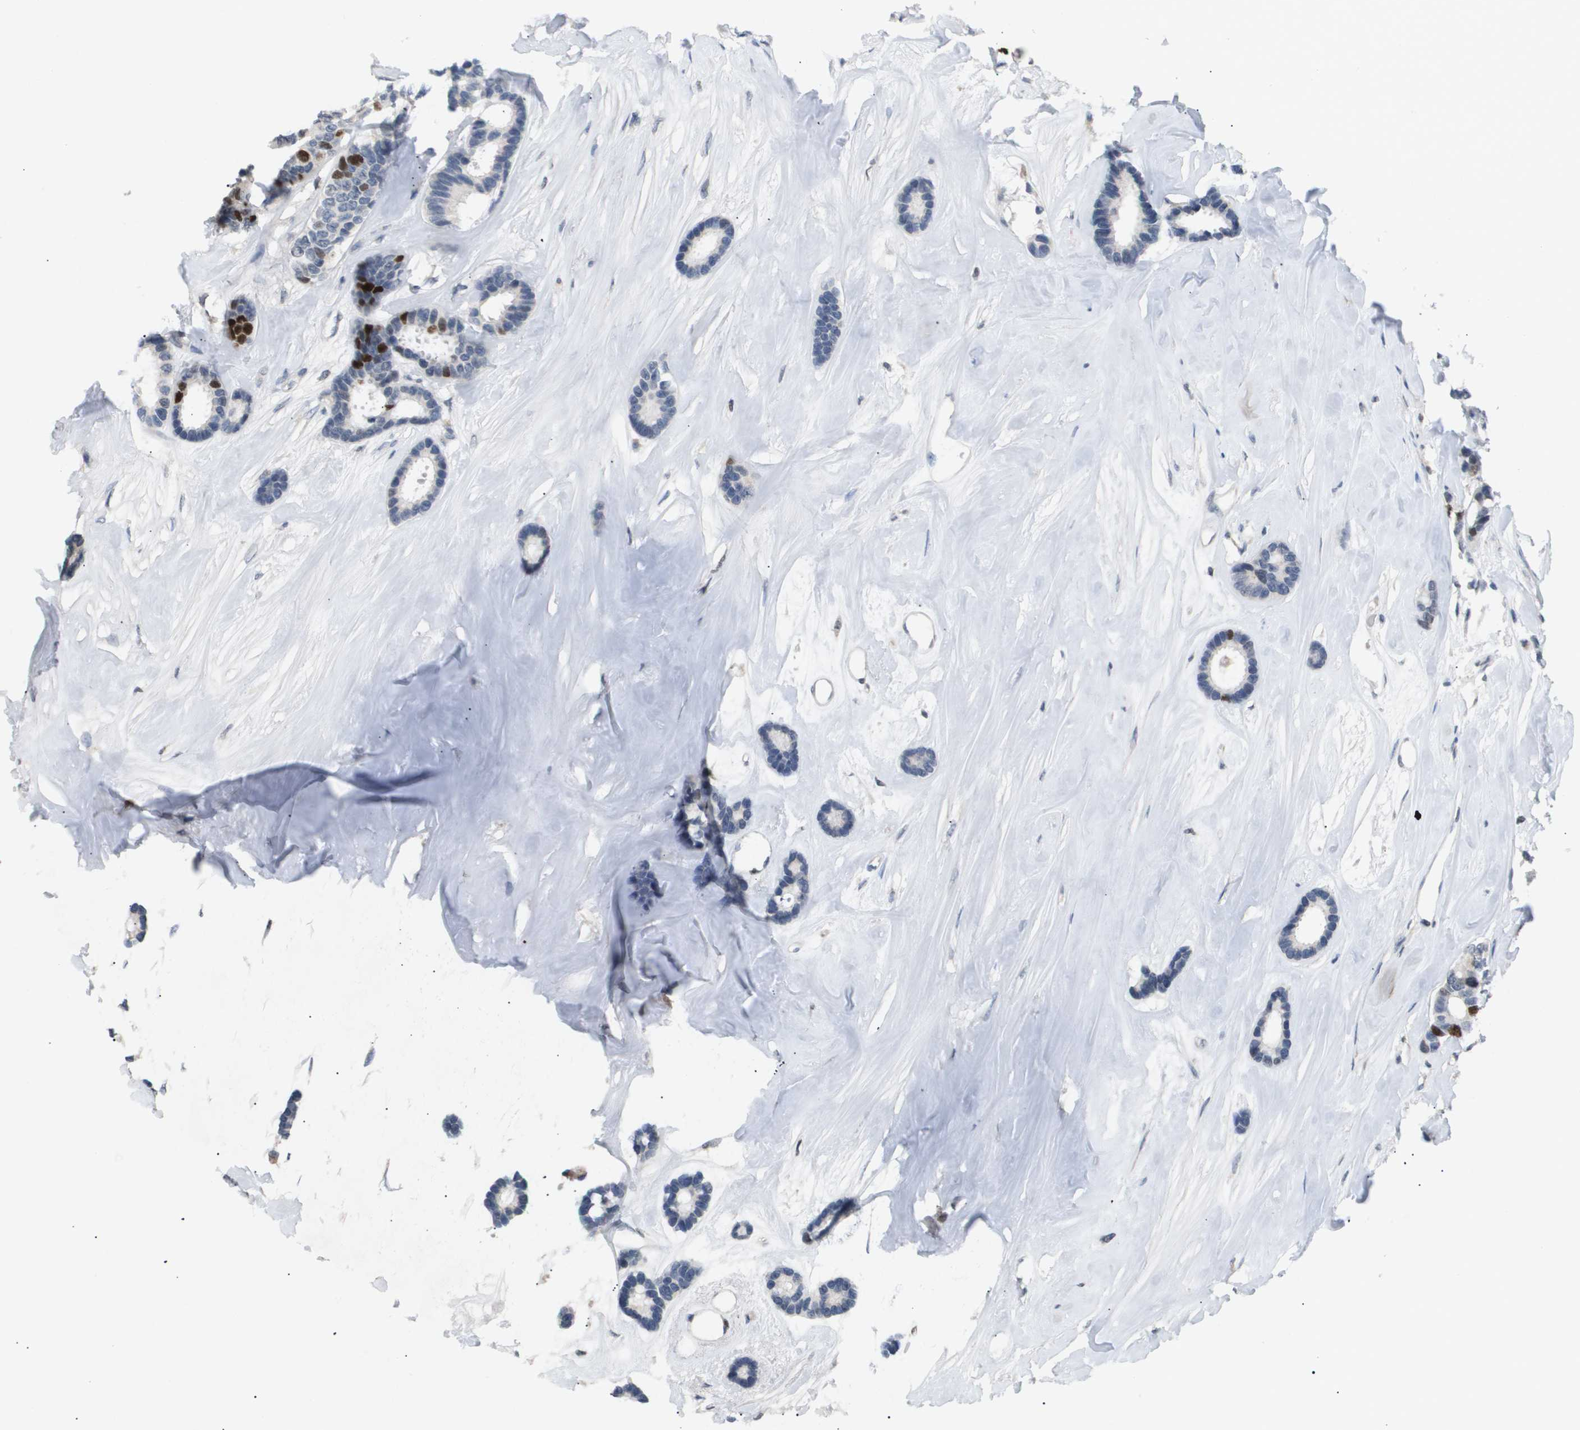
{"staining": {"intensity": "strong", "quantity": "<25%", "location": "nuclear"}, "tissue": "breast cancer", "cell_type": "Tumor cells", "image_type": "cancer", "snomed": [{"axis": "morphology", "description": "Duct carcinoma"}, {"axis": "topography", "description": "Breast"}], "caption": "Immunohistochemistry (IHC) micrograph of neoplastic tissue: human breast cancer stained using IHC reveals medium levels of strong protein expression localized specifically in the nuclear of tumor cells, appearing as a nuclear brown color.", "gene": "ANAPC2", "patient": {"sex": "female", "age": 87}}